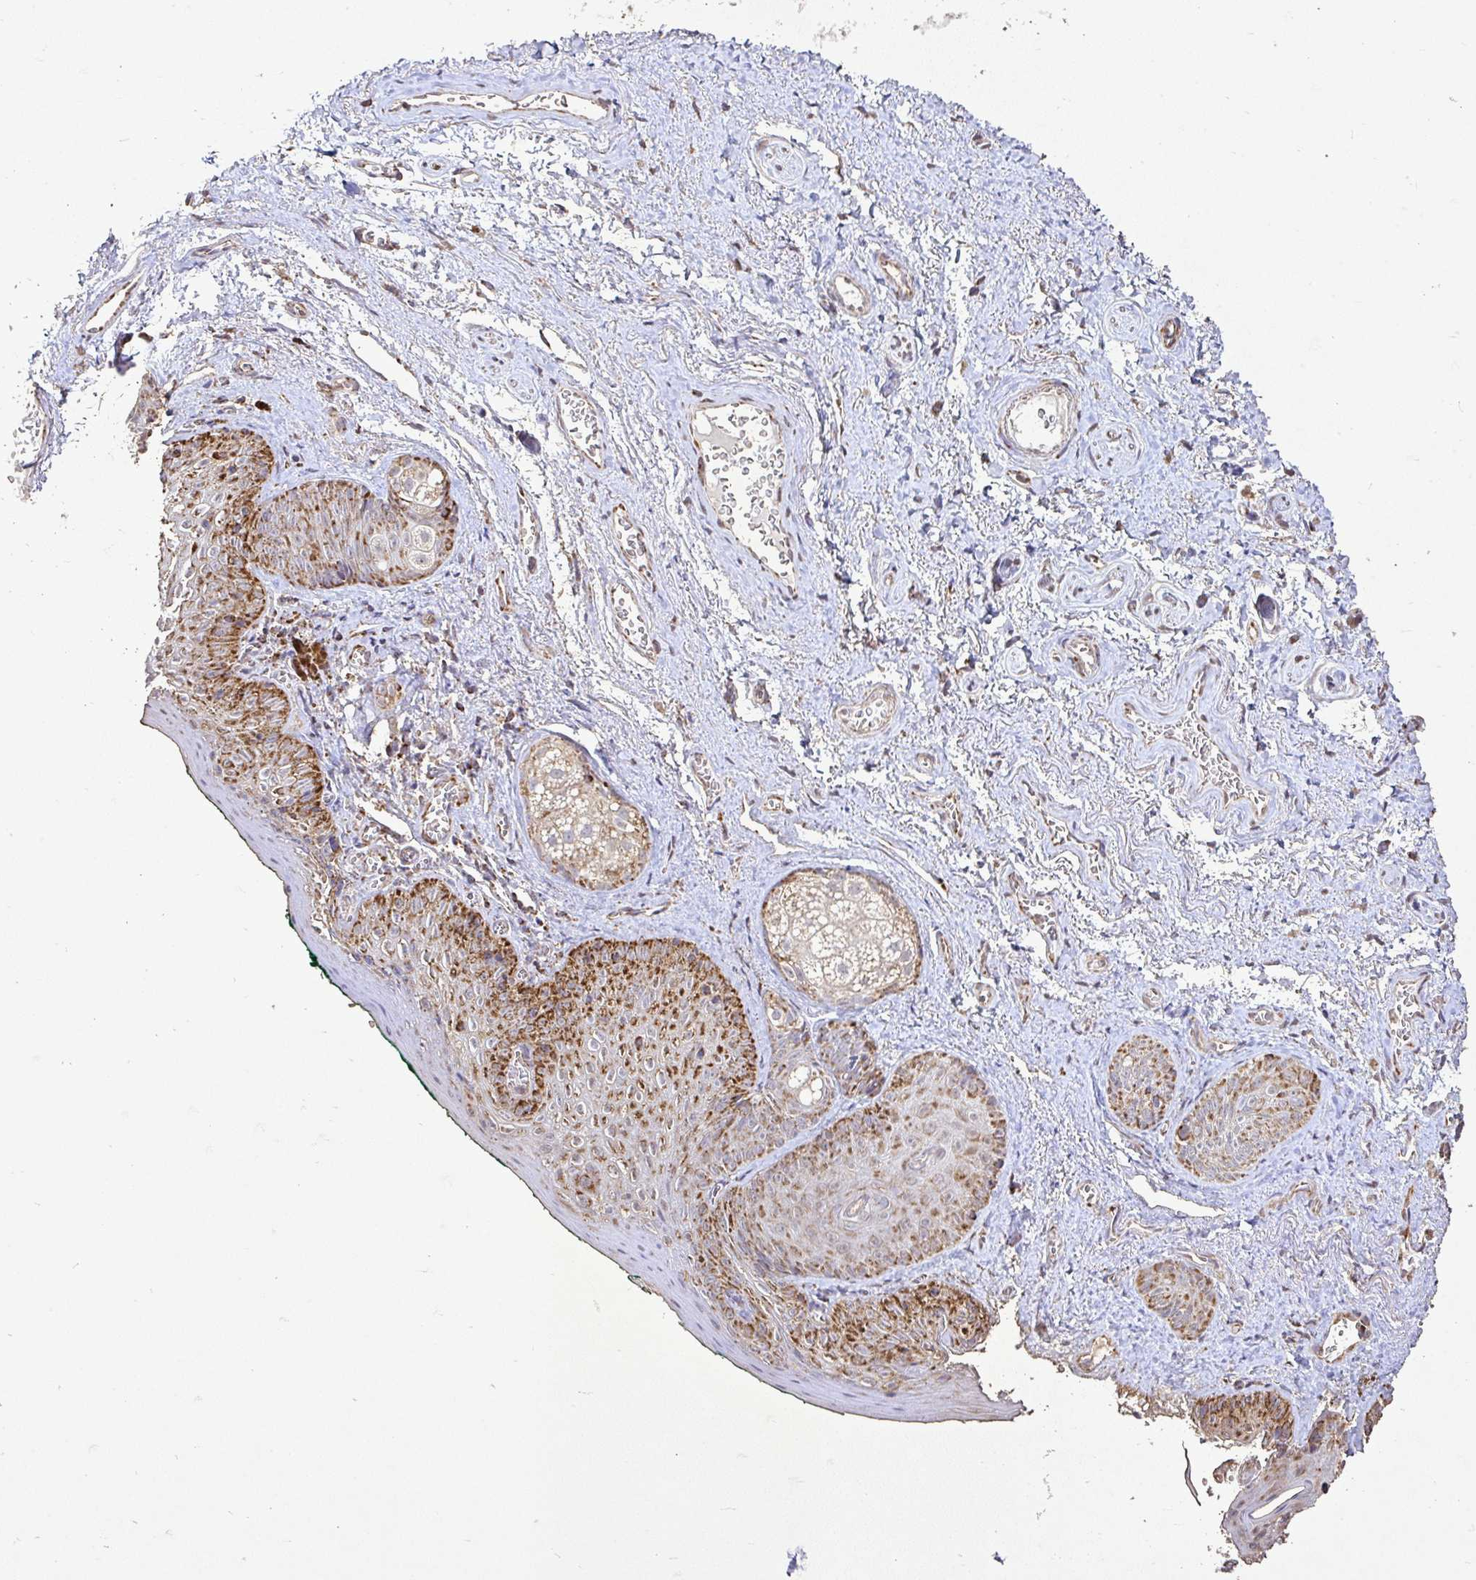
{"staining": {"intensity": "moderate", "quantity": ">75%", "location": "cytoplasmic/membranous"}, "tissue": "vagina", "cell_type": "Squamous epithelial cells", "image_type": "normal", "snomed": [{"axis": "morphology", "description": "Normal tissue, NOS"}, {"axis": "topography", "description": "Vulva"}, {"axis": "topography", "description": "Vagina"}, {"axis": "topography", "description": "Peripheral nerve tissue"}], "caption": "Vagina stained with a brown dye exhibits moderate cytoplasmic/membranous positive expression in about >75% of squamous epithelial cells.", "gene": "AGK", "patient": {"sex": "female", "age": 66}}